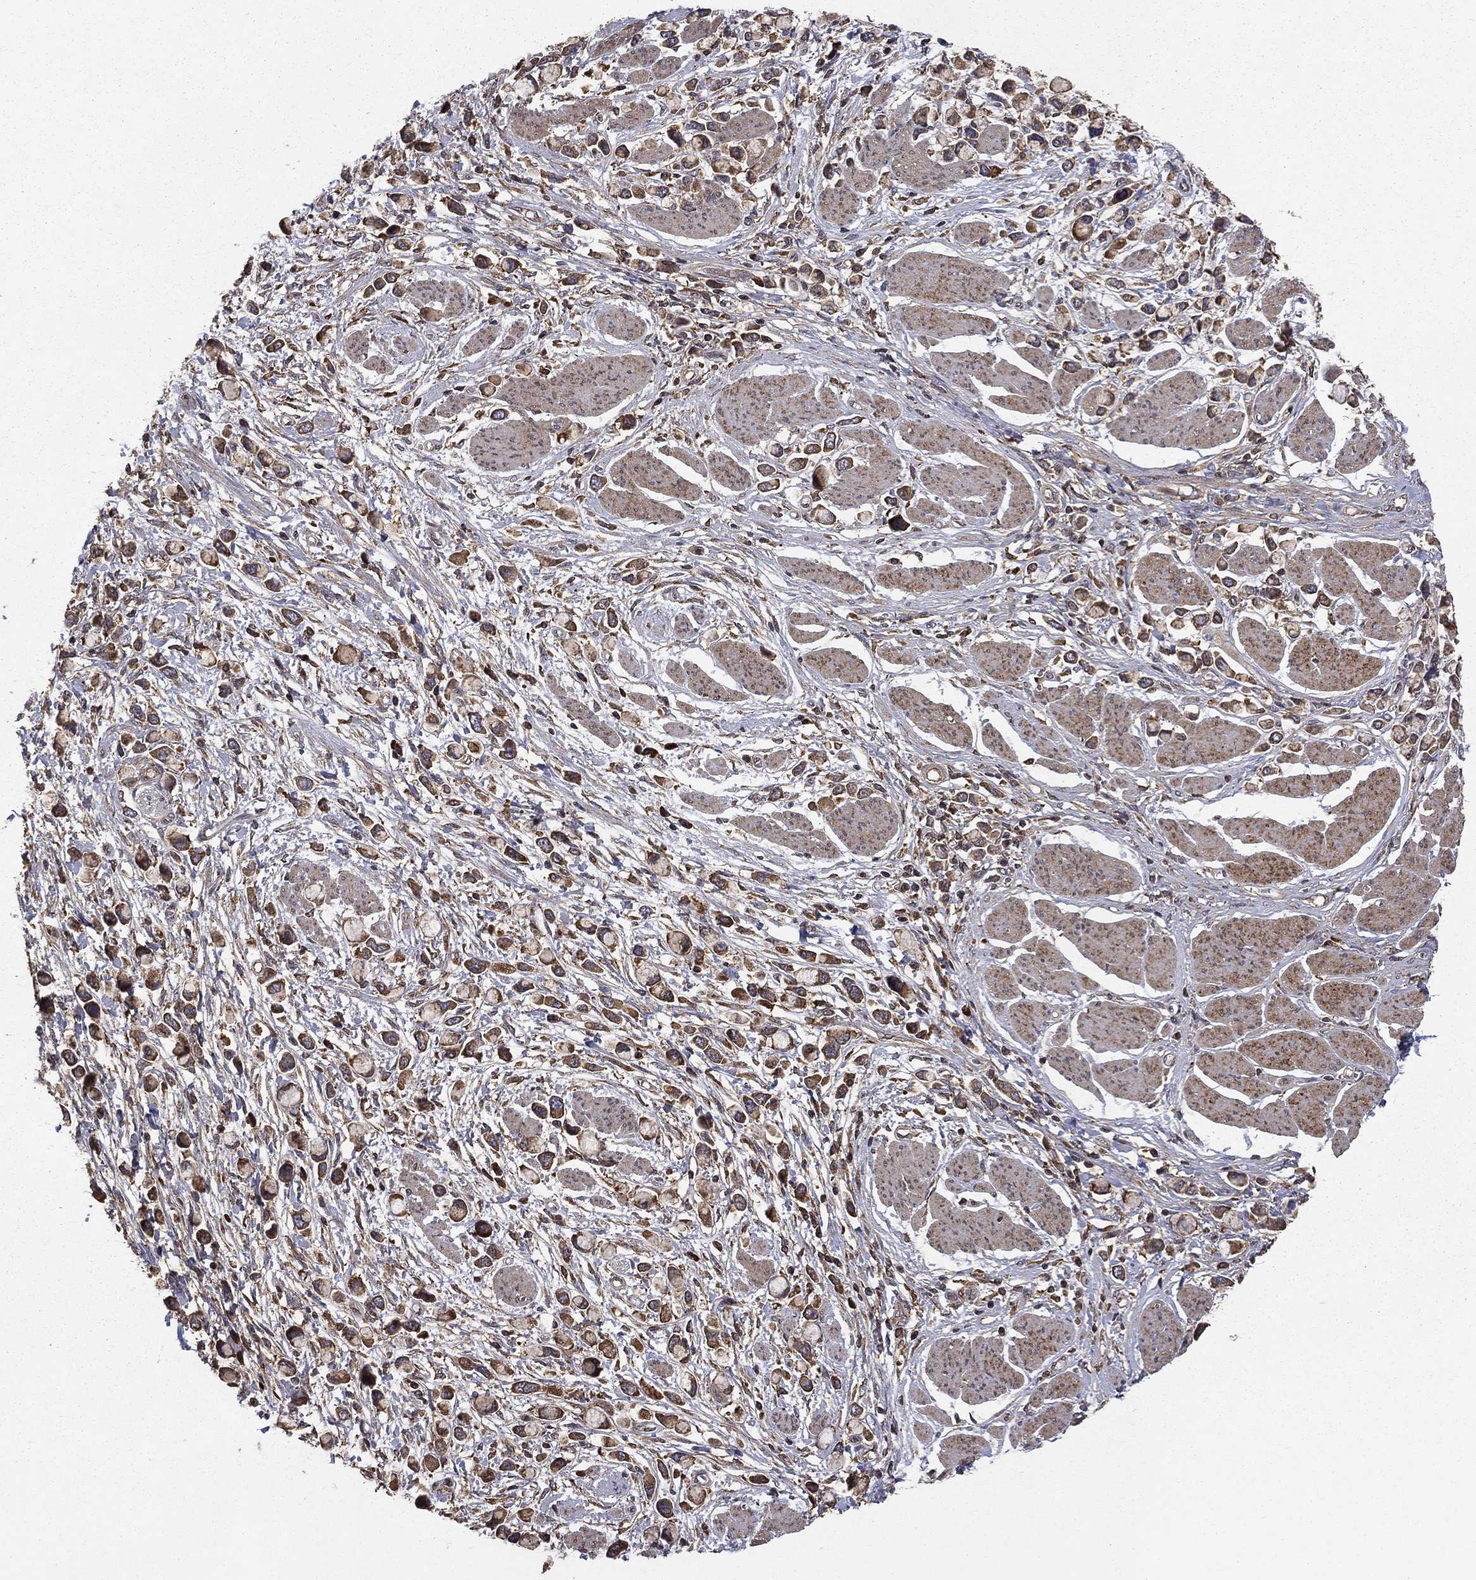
{"staining": {"intensity": "strong", "quantity": ">75%", "location": "cytoplasmic/membranous"}, "tissue": "stomach cancer", "cell_type": "Tumor cells", "image_type": "cancer", "snomed": [{"axis": "morphology", "description": "Adenocarcinoma, NOS"}, {"axis": "topography", "description": "Stomach"}], "caption": "High-magnification brightfield microscopy of stomach cancer (adenocarcinoma) stained with DAB (3,3'-diaminobenzidine) (brown) and counterstained with hematoxylin (blue). tumor cells exhibit strong cytoplasmic/membranous positivity is appreciated in about>75% of cells.", "gene": "BABAM2", "patient": {"sex": "female", "age": 81}}